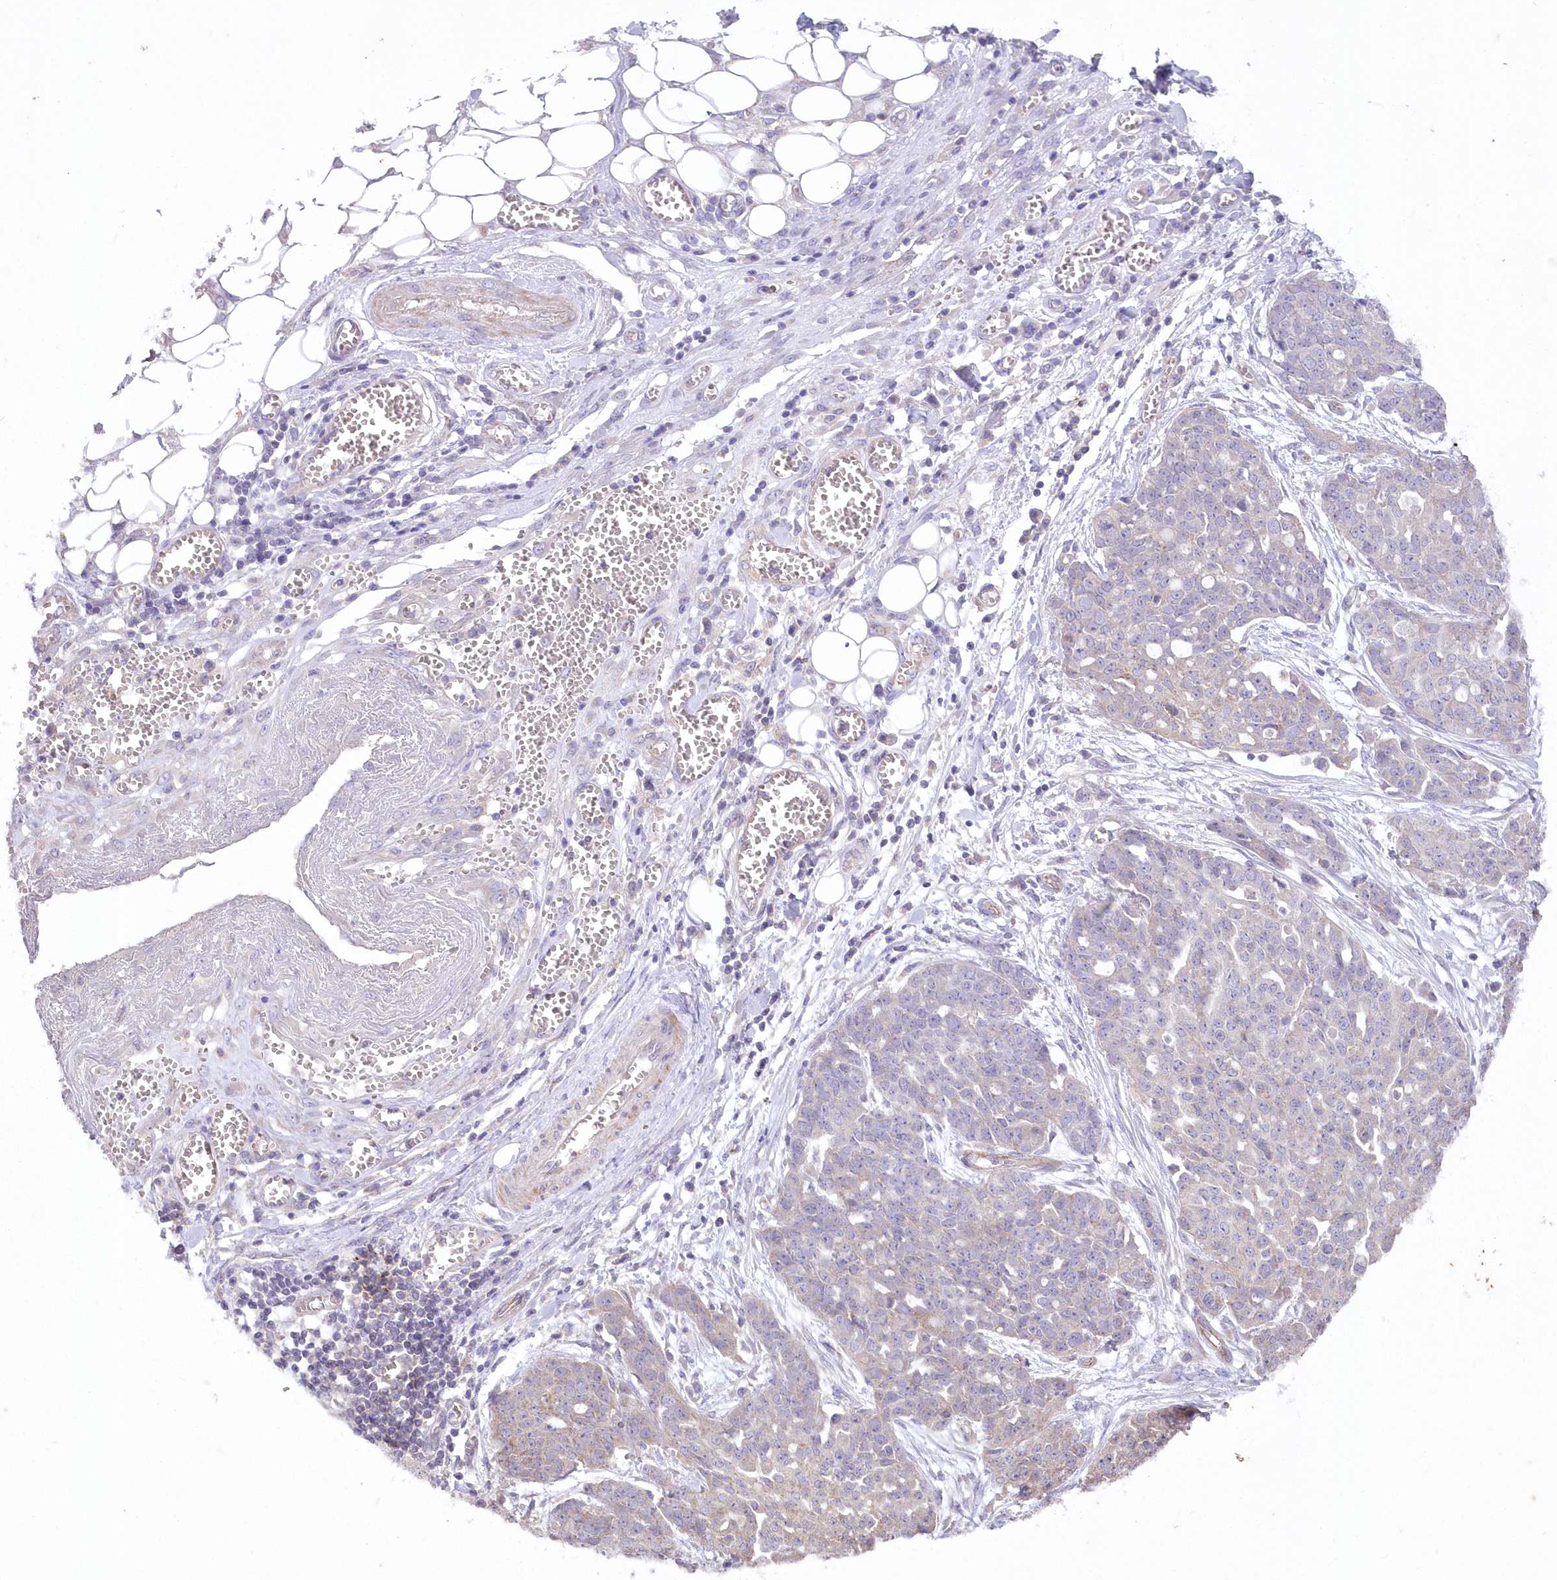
{"staining": {"intensity": "negative", "quantity": "none", "location": "none"}, "tissue": "ovarian cancer", "cell_type": "Tumor cells", "image_type": "cancer", "snomed": [{"axis": "morphology", "description": "Cystadenocarcinoma, serous, NOS"}, {"axis": "topography", "description": "Soft tissue"}, {"axis": "topography", "description": "Ovary"}], "caption": "High magnification brightfield microscopy of ovarian cancer stained with DAB (3,3'-diaminobenzidine) (brown) and counterstained with hematoxylin (blue): tumor cells show no significant expression.", "gene": "ITSN2", "patient": {"sex": "female", "age": 57}}